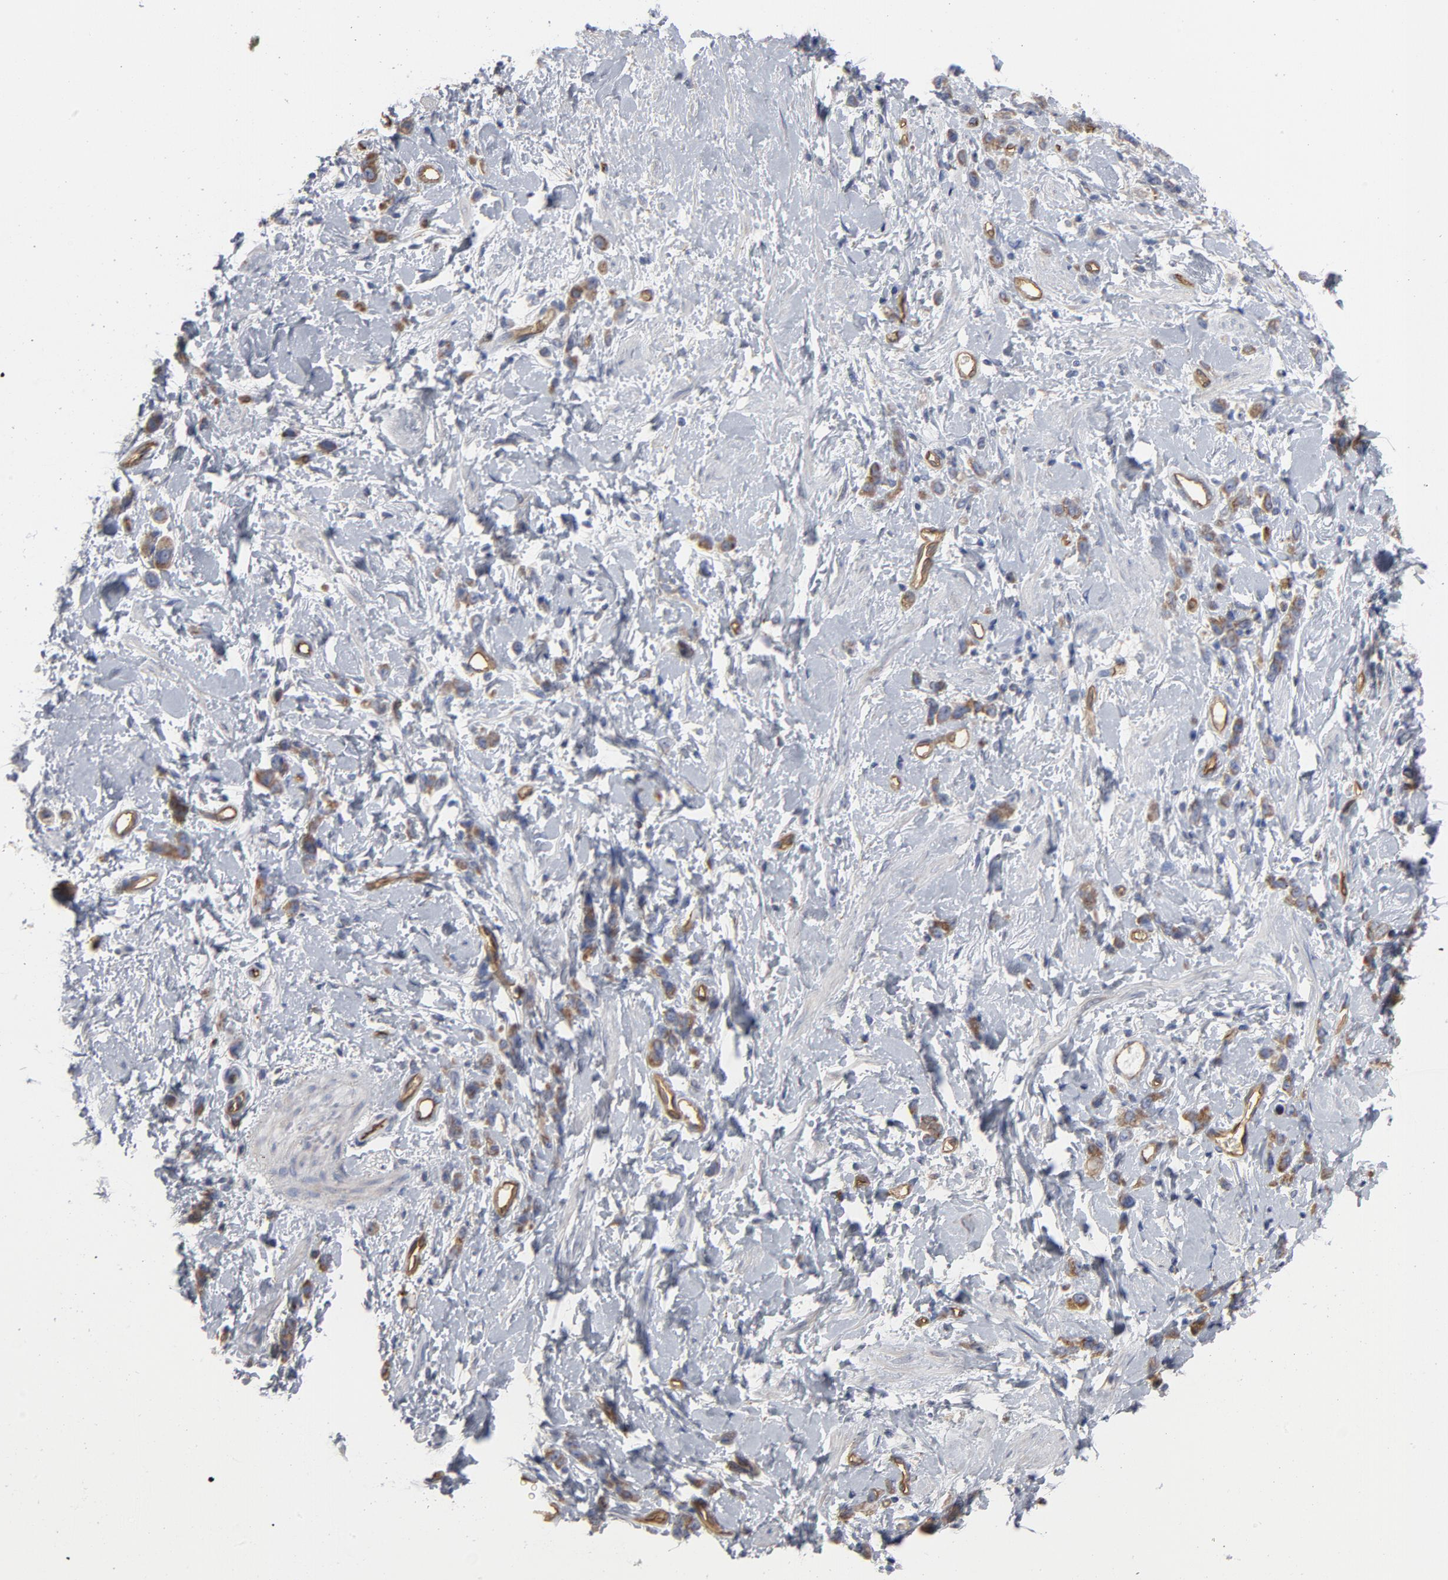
{"staining": {"intensity": "weak", "quantity": ">75%", "location": "cytoplasmic/membranous"}, "tissue": "stomach cancer", "cell_type": "Tumor cells", "image_type": "cancer", "snomed": [{"axis": "morphology", "description": "Normal tissue, NOS"}, {"axis": "morphology", "description": "Adenocarcinoma, NOS"}, {"axis": "topography", "description": "Stomach"}], "caption": "Stomach cancer stained for a protein exhibits weak cytoplasmic/membranous positivity in tumor cells. (DAB (3,3'-diaminobenzidine) IHC, brown staining for protein, blue staining for nuclei).", "gene": "OXA1L", "patient": {"sex": "male", "age": 82}}